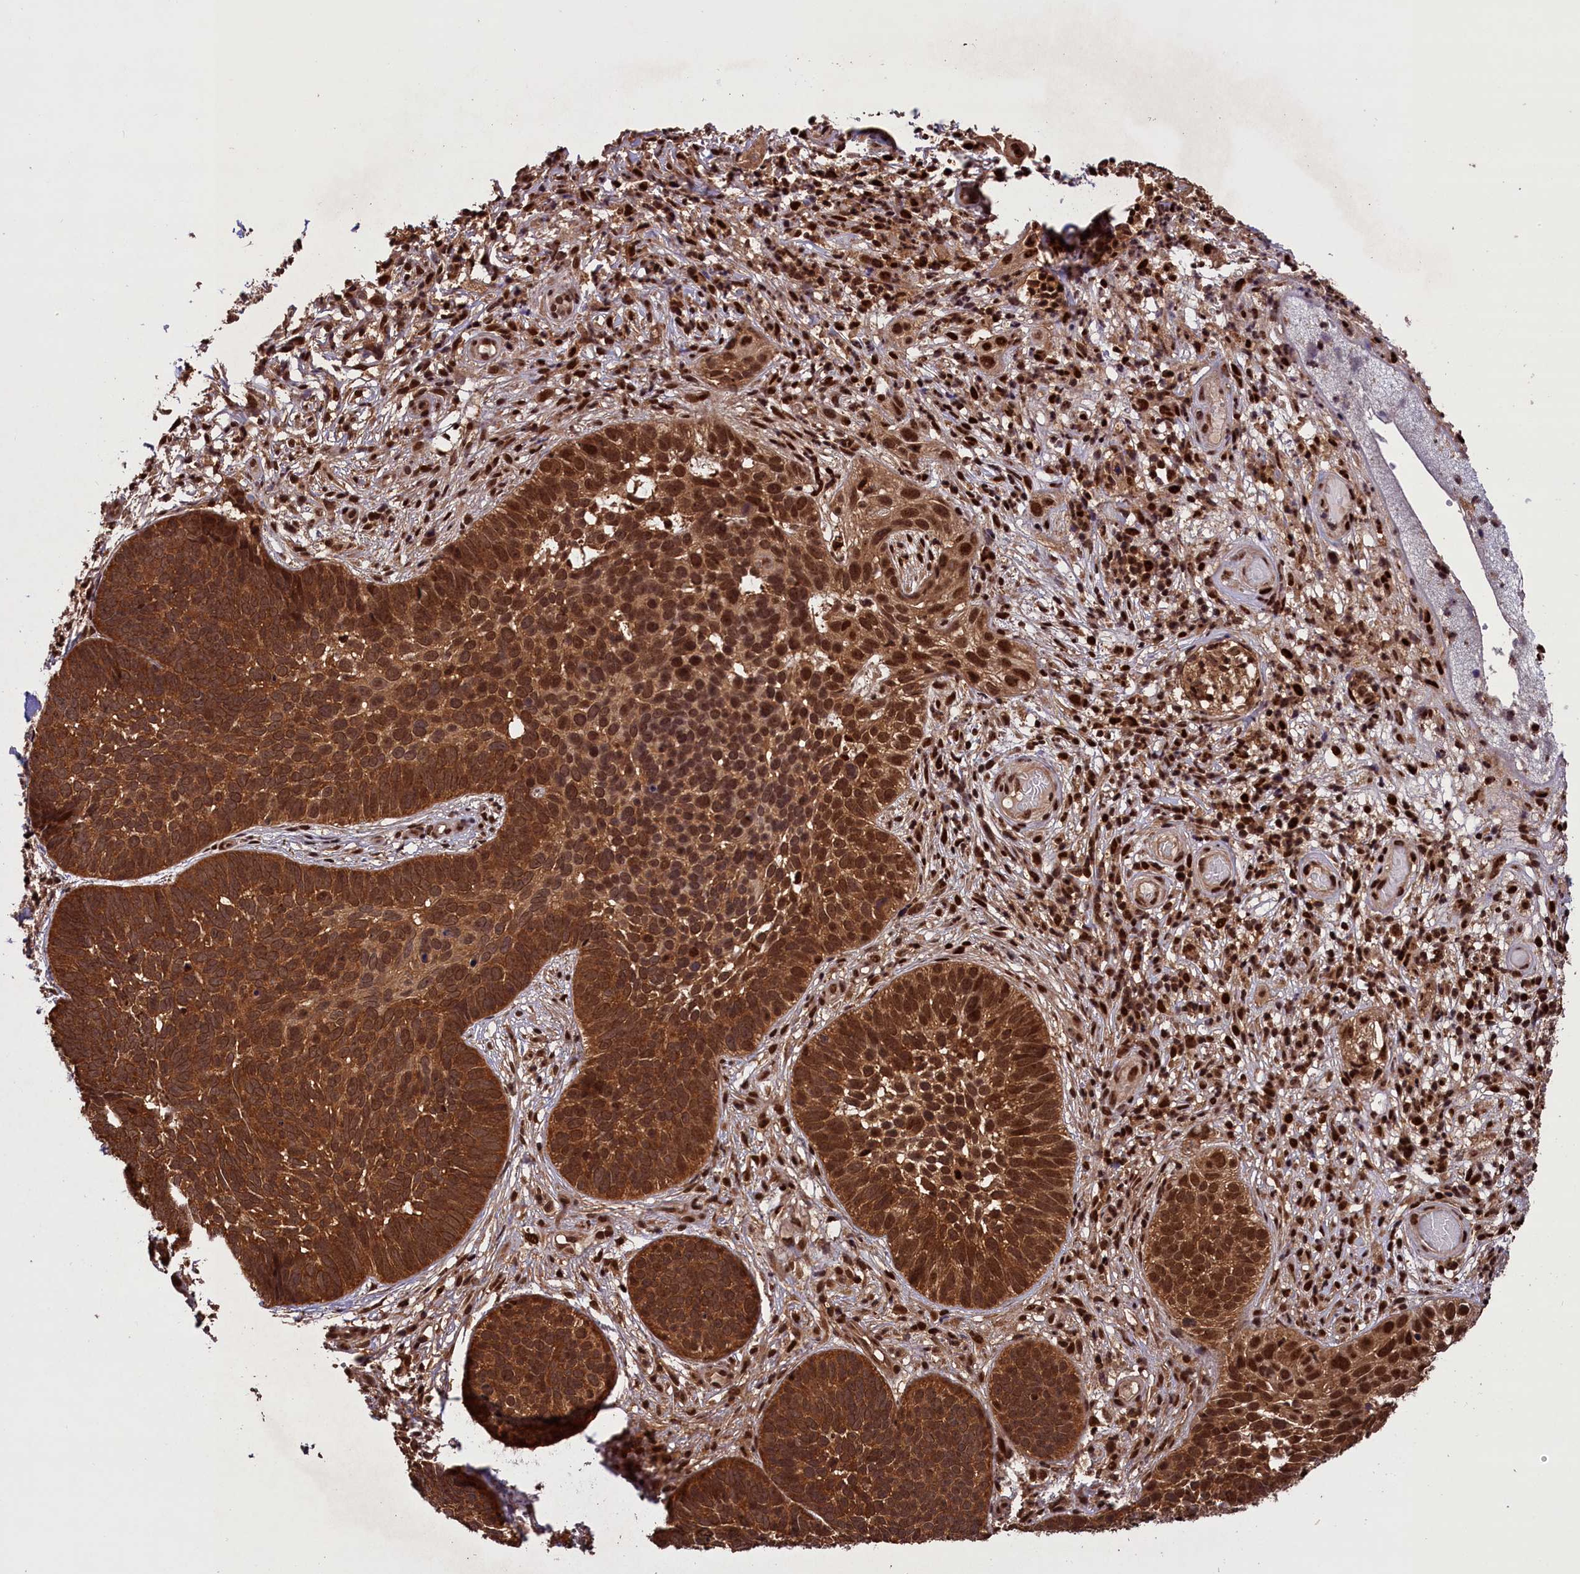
{"staining": {"intensity": "strong", "quantity": ">75%", "location": "cytoplasmic/membranous,nuclear"}, "tissue": "skin cancer", "cell_type": "Tumor cells", "image_type": "cancer", "snomed": [{"axis": "morphology", "description": "Basal cell carcinoma"}, {"axis": "topography", "description": "Skin"}], "caption": "Skin cancer was stained to show a protein in brown. There is high levels of strong cytoplasmic/membranous and nuclear positivity in about >75% of tumor cells.", "gene": "IST1", "patient": {"sex": "male", "age": 89}}